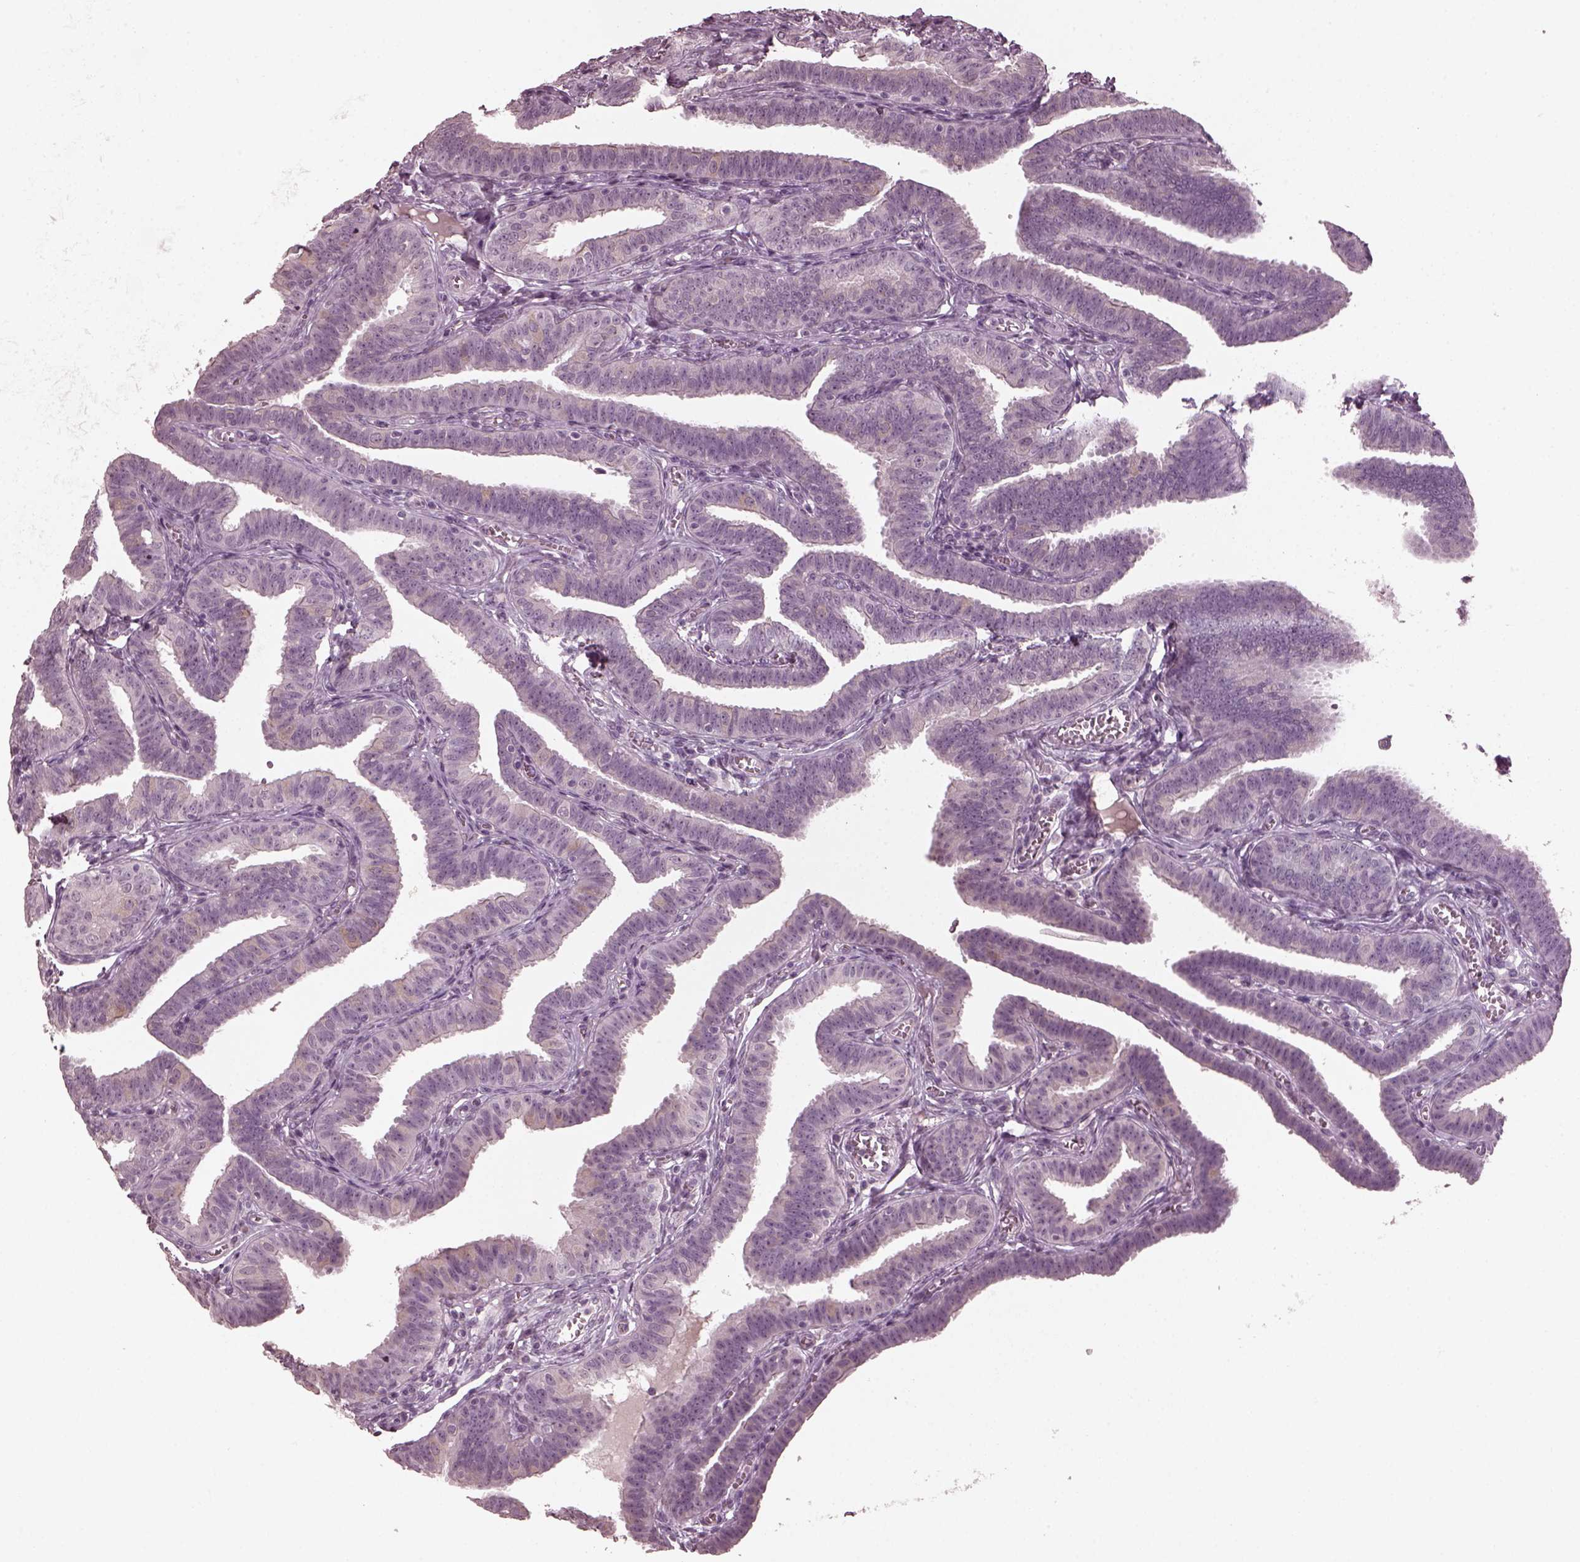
{"staining": {"intensity": "negative", "quantity": "none", "location": "none"}, "tissue": "fallopian tube", "cell_type": "Glandular cells", "image_type": "normal", "snomed": [{"axis": "morphology", "description": "Normal tissue, NOS"}, {"axis": "topography", "description": "Fallopian tube"}], "caption": "Glandular cells are negative for protein expression in unremarkable human fallopian tube. (Immunohistochemistry (ihc), brightfield microscopy, high magnification).", "gene": "RCVRN", "patient": {"sex": "female", "age": 25}}